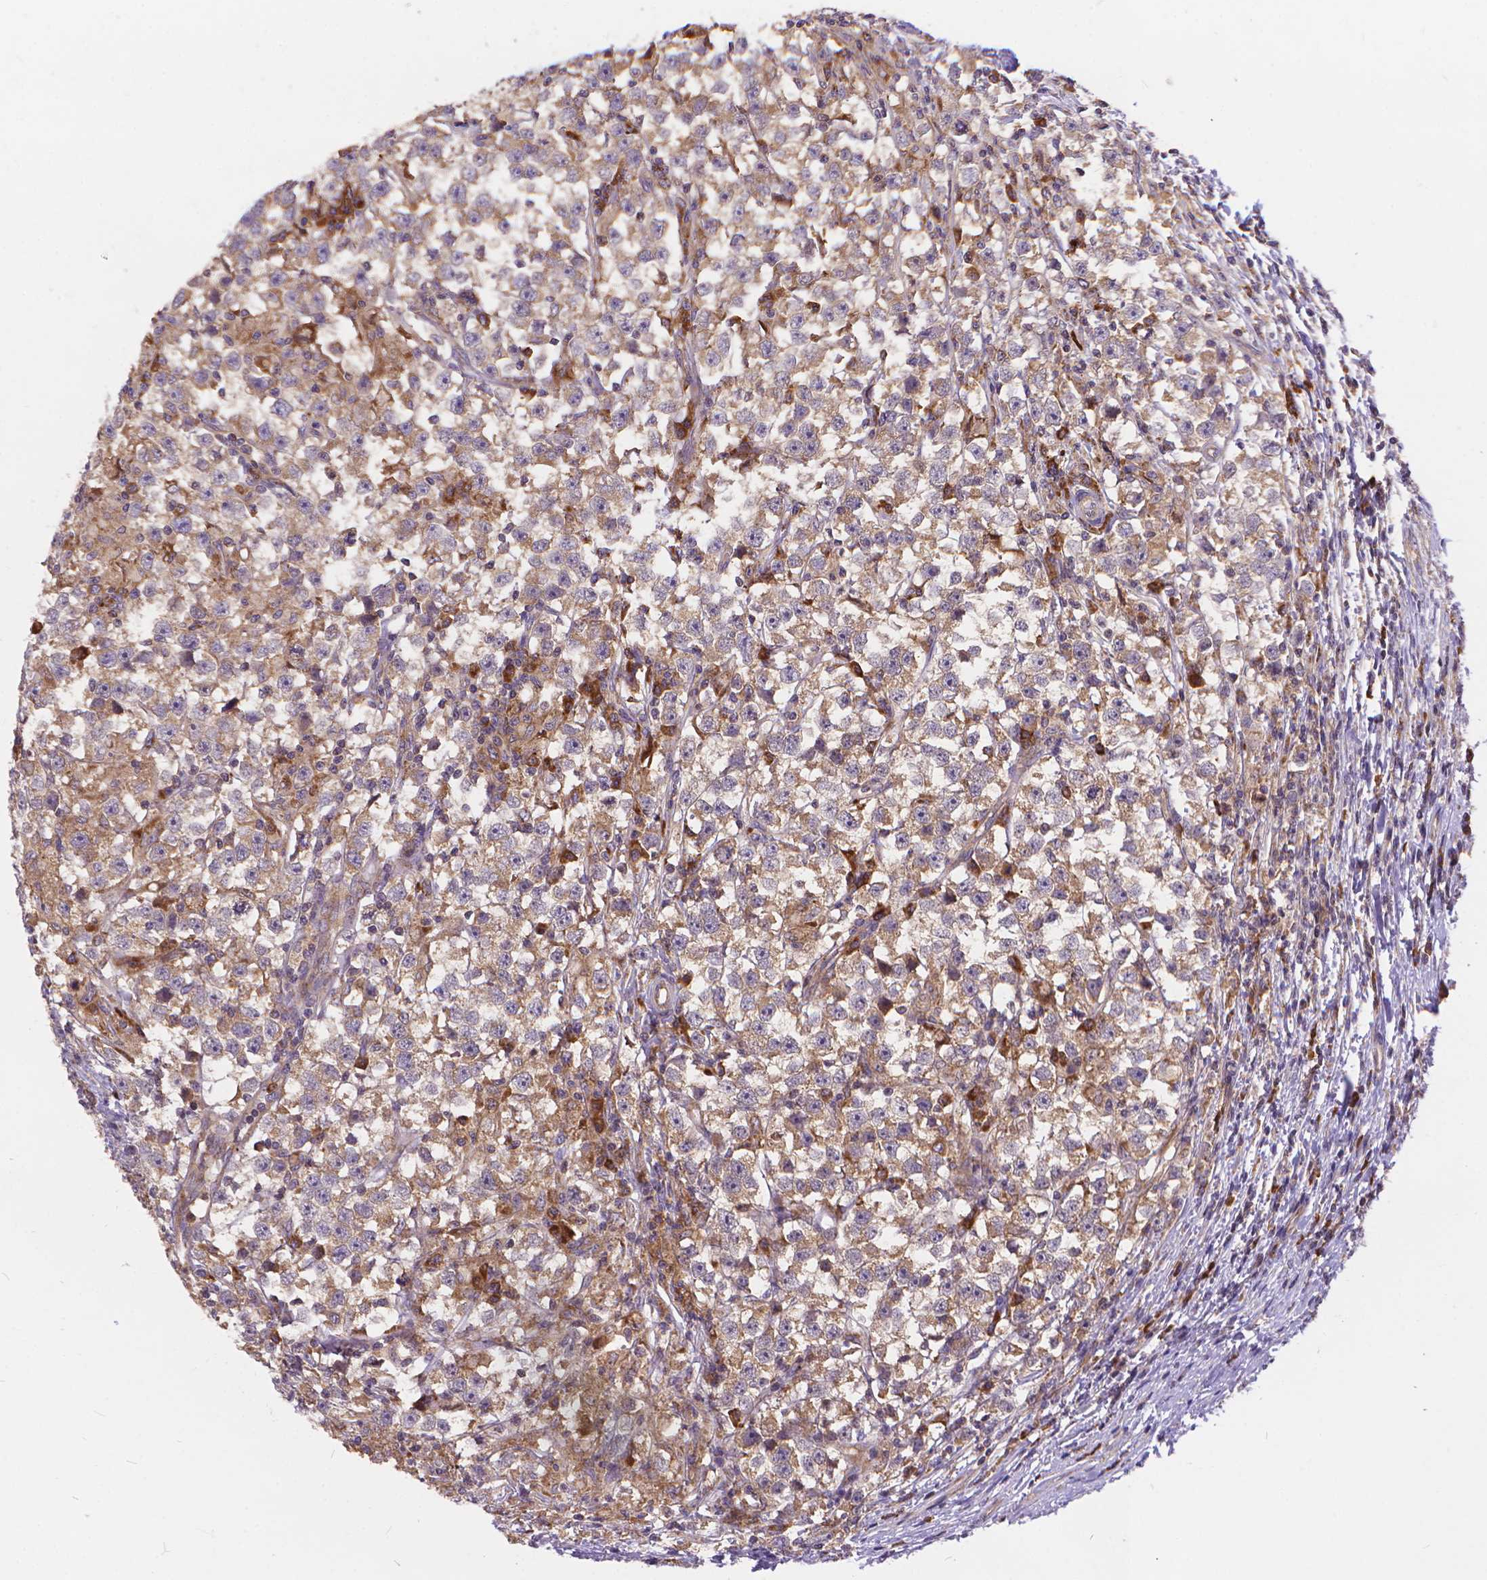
{"staining": {"intensity": "moderate", "quantity": "<25%", "location": "cytoplasmic/membranous"}, "tissue": "testis cancer", "cell_type": "Tumor cells", "image_type": "cancer", "snomed": [{"axis": "morphology", "description": "Seminoma, NOS"}, {"axis": "topography", "description": "Testis"}], "caption": "Testis seminoma stained for a protein (brown) shows moderate cytoplasmic/membranous positive expression in about <25% of tumor cells.", "gene": "ARAP1", "patient": {"sex": "male", "age": 33}}